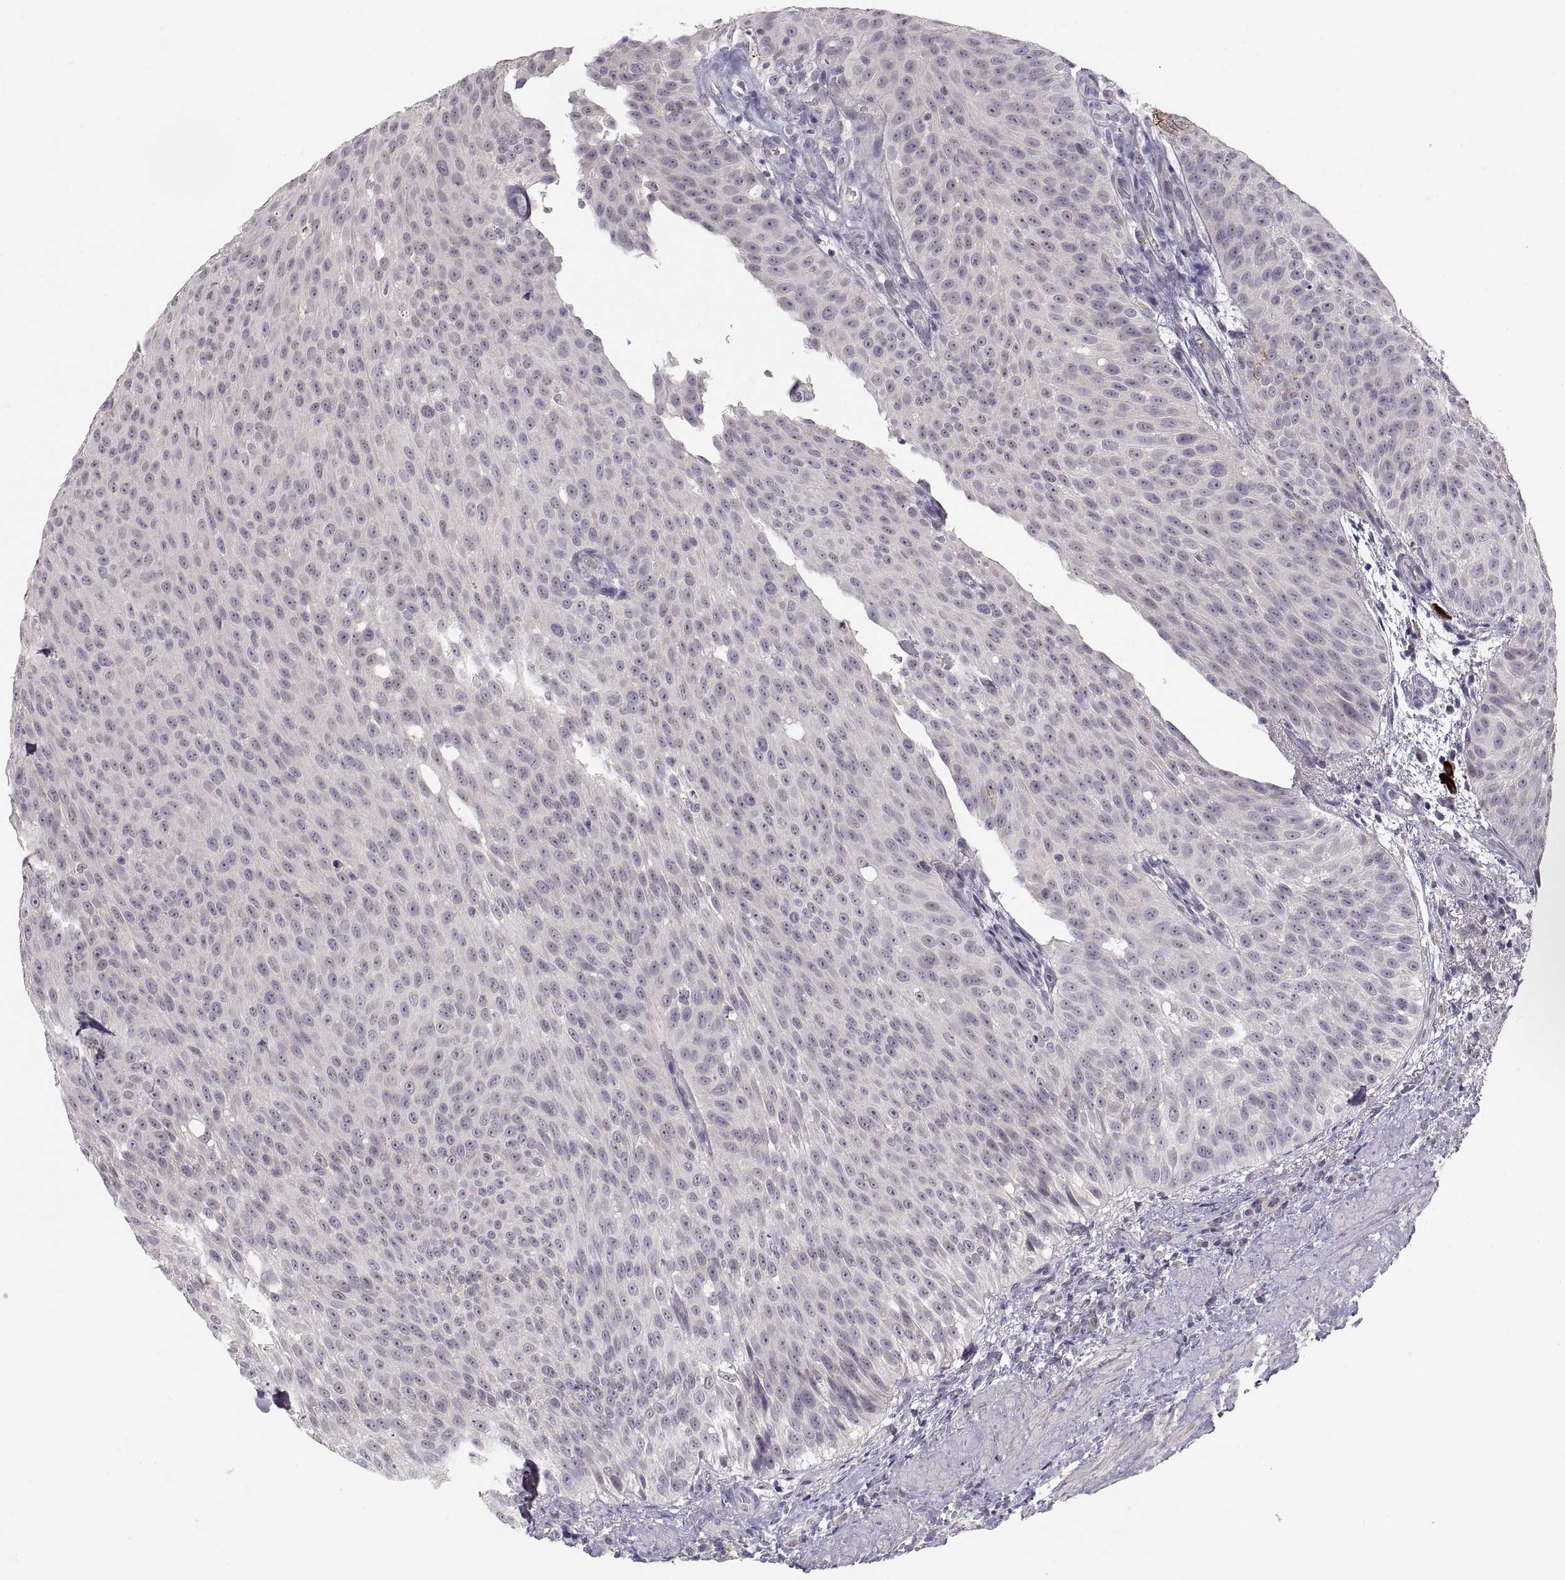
{"staining": {"intensity": "negative", "quantity": "none", "location": "none"}, "tissue": "urothelial cancer", "cell_type": "Tumor cells", "image_type": "cancer", "snomed": [{"axis": "morphology", "description": "Urothelial carcinoma, Low grade"}, {"axis": "topography", "description": "Urinary bladder"}], "caption": "Micrograph shows no significant protein staining in tumor cells of urothelial cancer.", "gene": "CDH2", "patient": {"sex": "male", "age": 78}}